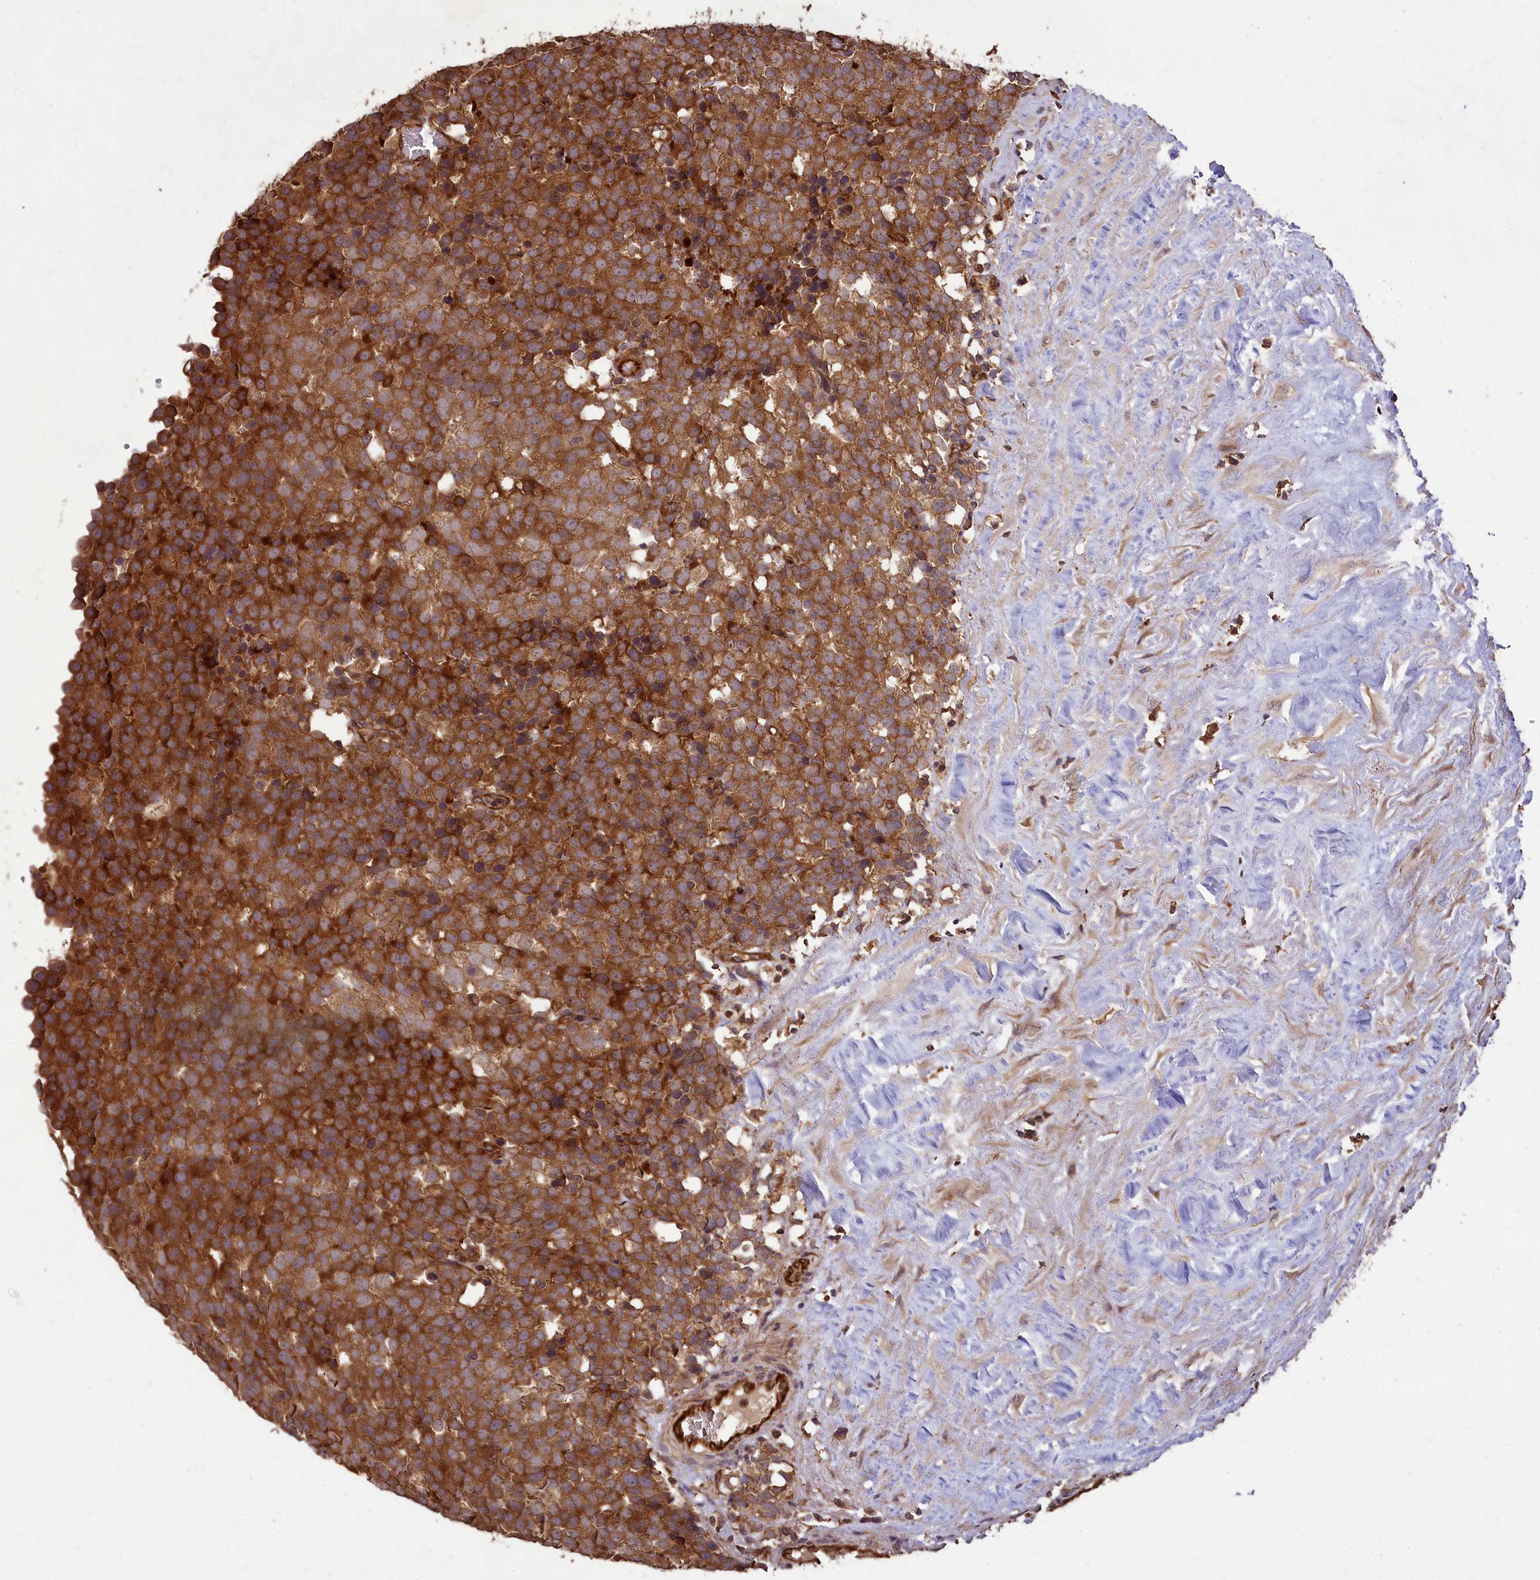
{"staining": {"intensity": "strong", "quantity": ">75%", "location": "cytoplasmic/membranous"}, "tissue": "testis cancer", "cell_type": "Tumor cells", "image_type": "cancer", "snomed": [{"axis": "morphology", "description": "Seminoma, NOS"}, {"axis": "topography", "description": "Testis"}], "caption": "Immunohistochemical staining of human testis seminoma displays strong cytoplasmic/membranous protein positivity in approximately >75% of tumor cells.", "gene": "TTLL10", "patient": {"sex": "male", "age": 71}}